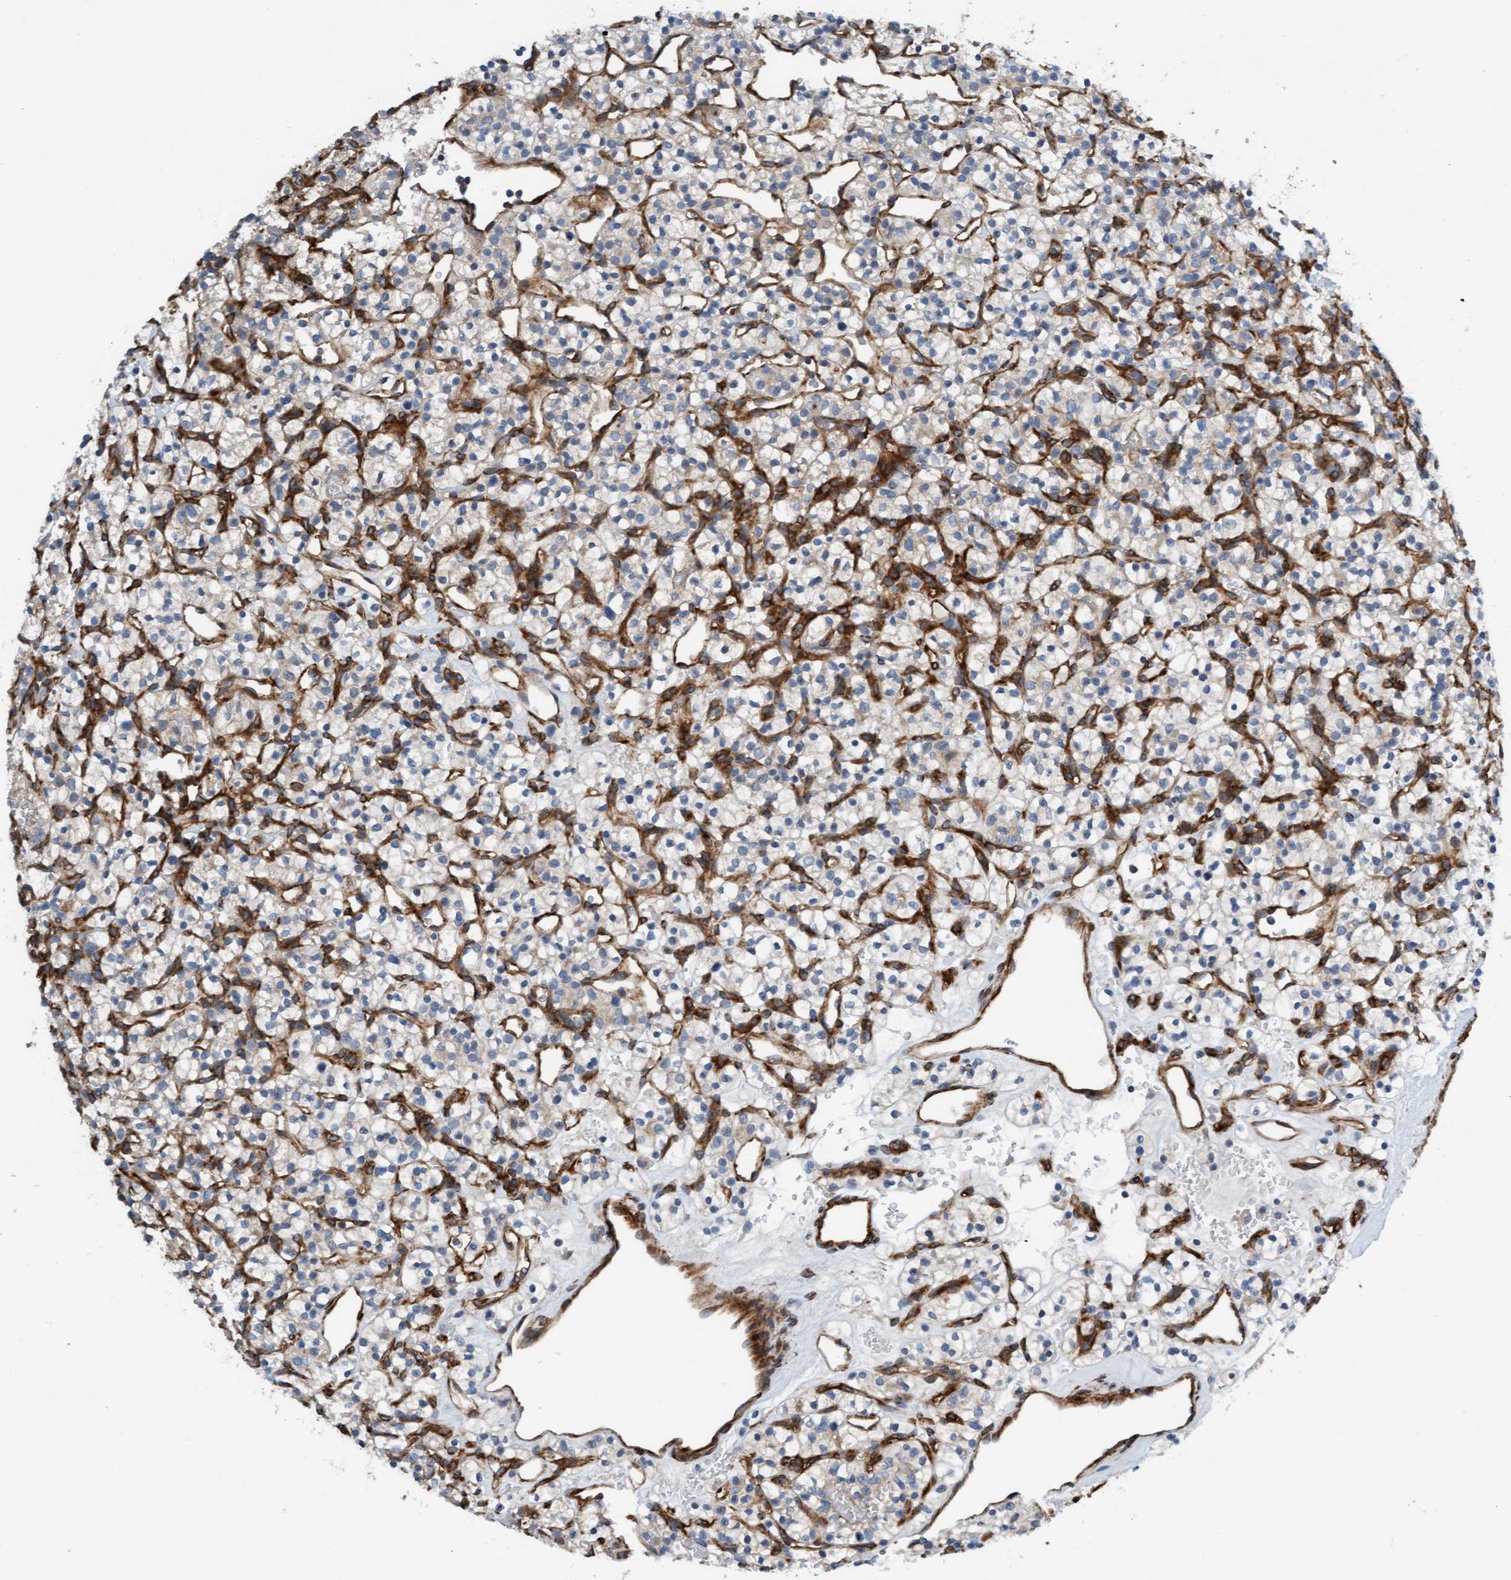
{"staining": {"intensity": "negative", "quantity": "none", "location": "none"}, "tissue": "renal cancer", "cell_type": "Tumor cells", "image_type": "cancer", "snomed": [{"axis": "morphology", "description": "Adenocarcinoma, NOS"}, {"axis": "topography", "description": "Kidney"}], "caption": "This is a photomicrograph of immunohistochemistry staining of renal cancer (adenocarcinoma), which shows no staining in tumor cells. The staining was performed using DAB (3,3'-diaminobenzidine) to visualize the protein expression in brown, while the nuclei were stained in blue with hematoxylin (Magnification: 20x).", "gene": "FMNL3", "patient": {"sex": "female", "age": 57}}